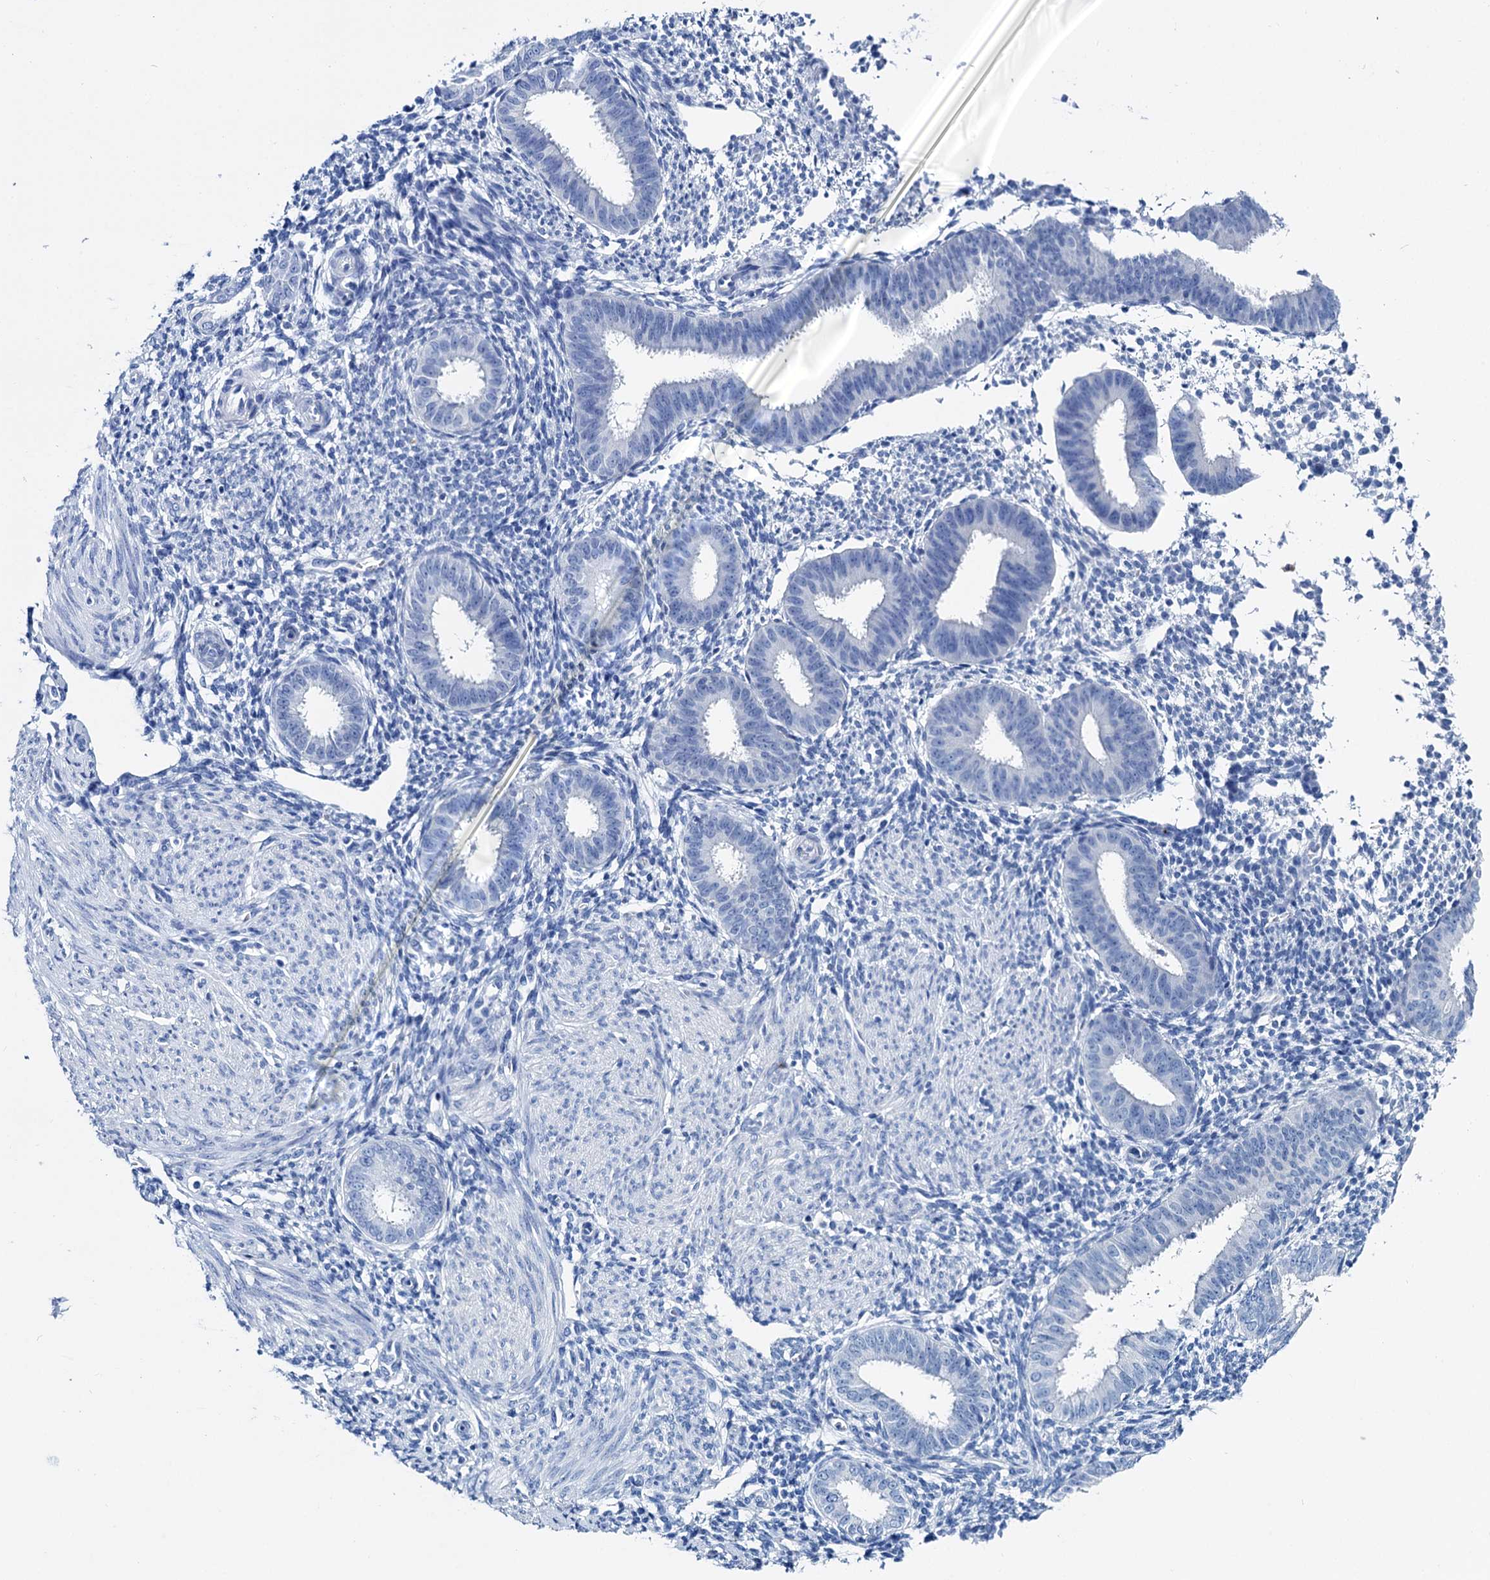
{"staining": {"intensity": "negative", "quantity": "none", "location": "none"}, "tissue": "endometrium", "cell_type": "Cells in endometrial stroma", "image_type": "normal", "snomed": [{"axis": "morphology", "description": "Normal tissue, NOS"}, {"axis": "topography", "description": "Uterus"}, {"axis": "topography", "description": "Endometrium"}], "caption": "Endometrium was stained to show a protein in brown. There is no significant staining in cells in endometrial stroma. The staining was performed using DAB to visualize the protein expression in brown, while the nuclei were stained in blue with hematoxylin (Magnification: 20x).", "gene": "BRINP1", "patient": {"sex": "female", "age": 48}}